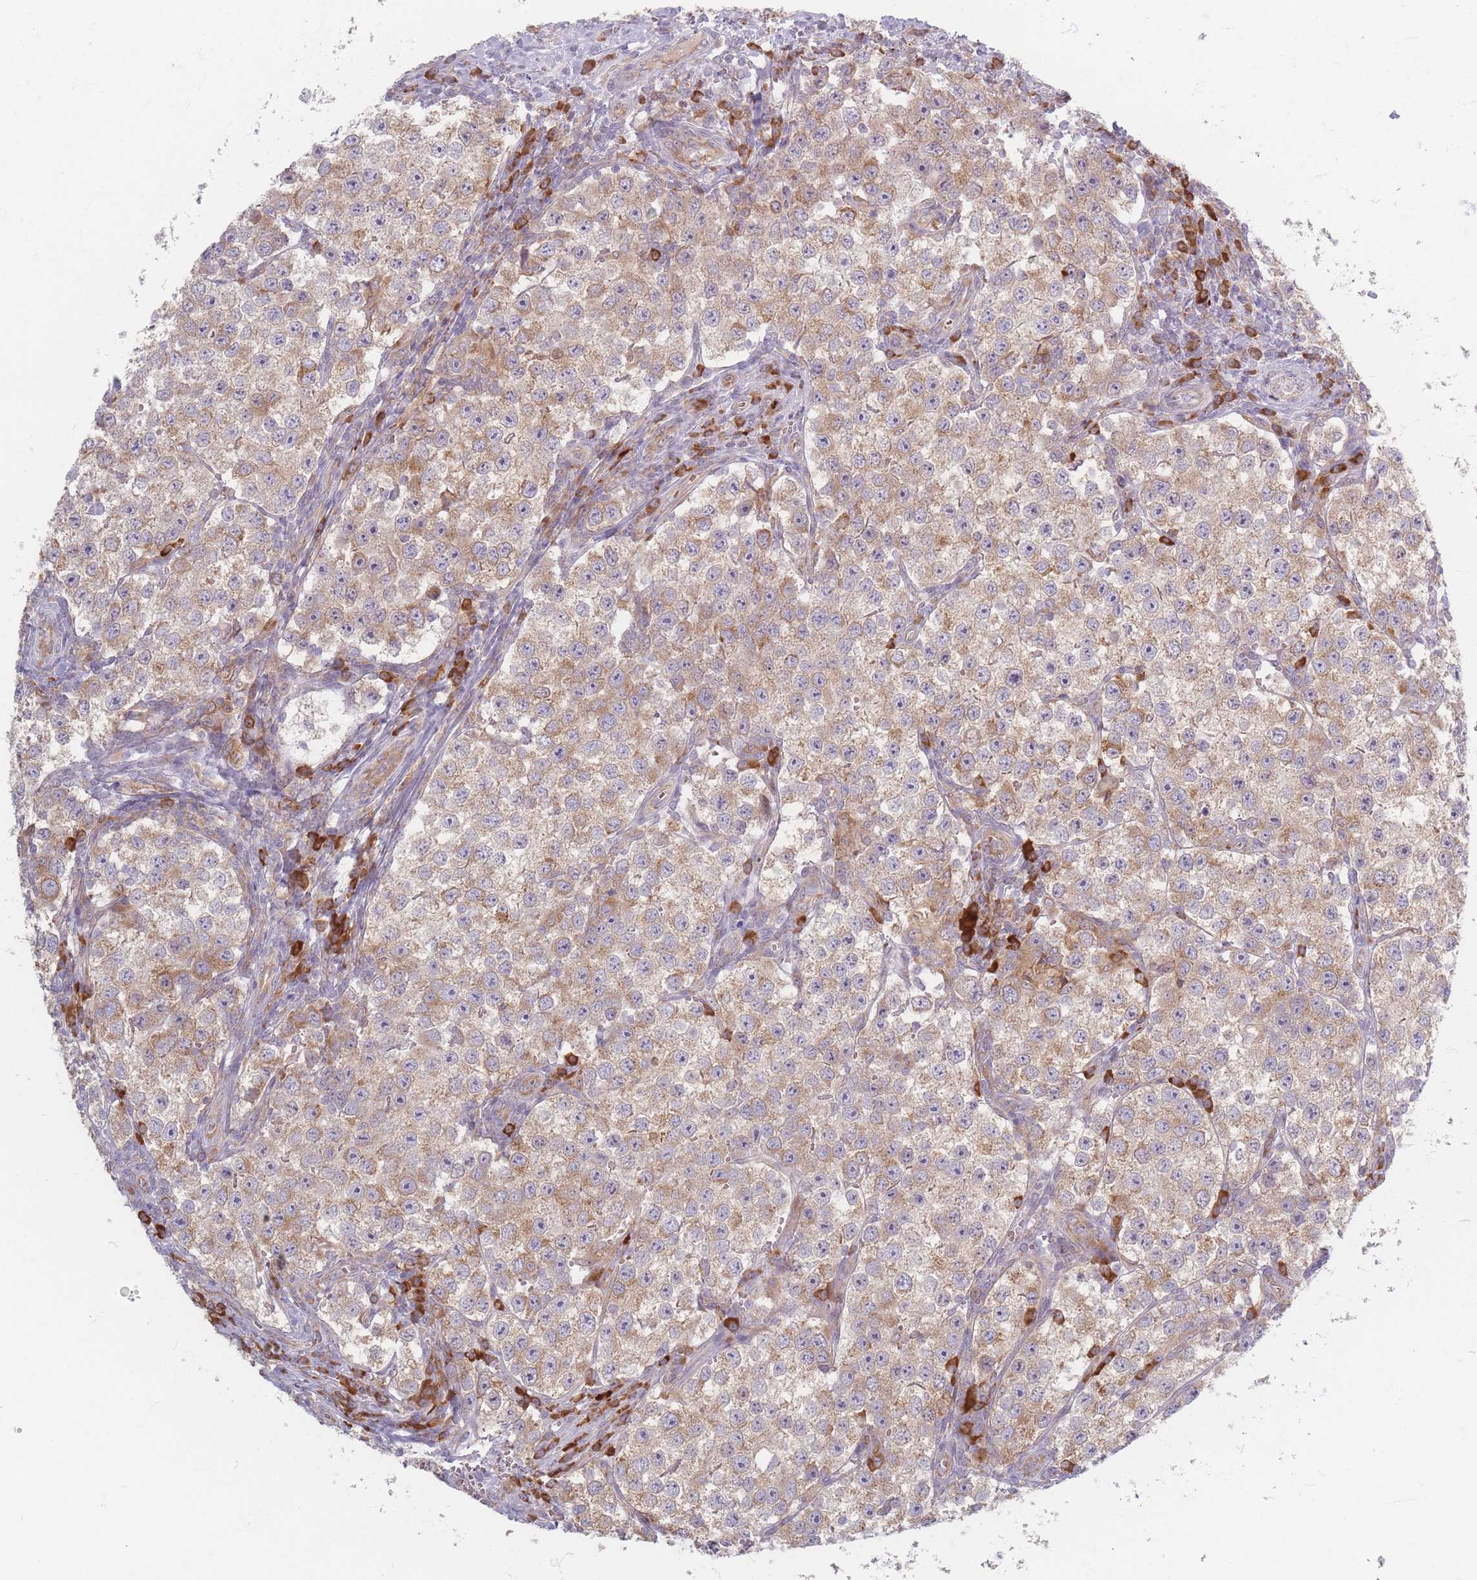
{"staining": {"intensity": "weak", "quantity": ">75%", "location": "cytoplasmic/membranous"}, "tissue": "testis cancer", "cell_type": "Tumor cells", "image_type": "cancer", "snomed": [{"axis": "morphology", "description": "Seminoma, NOS"}, {"axis": "topography", "description": "Testis"}], "caption": "The histopathology image demonstrates immunohistochemical staining of seminoma (testis). There is weak cytoplasmic/membranous expression is identified in about >75% of tumor cells. The protein is stained brown, and the nuclei are stained in blue (DAB (3,3'-diaminobenzidine) IHC with brightfield microscopy, high magnification).", "gene": "SMIM14", "patient": {"sex": "male", "age": 37}}